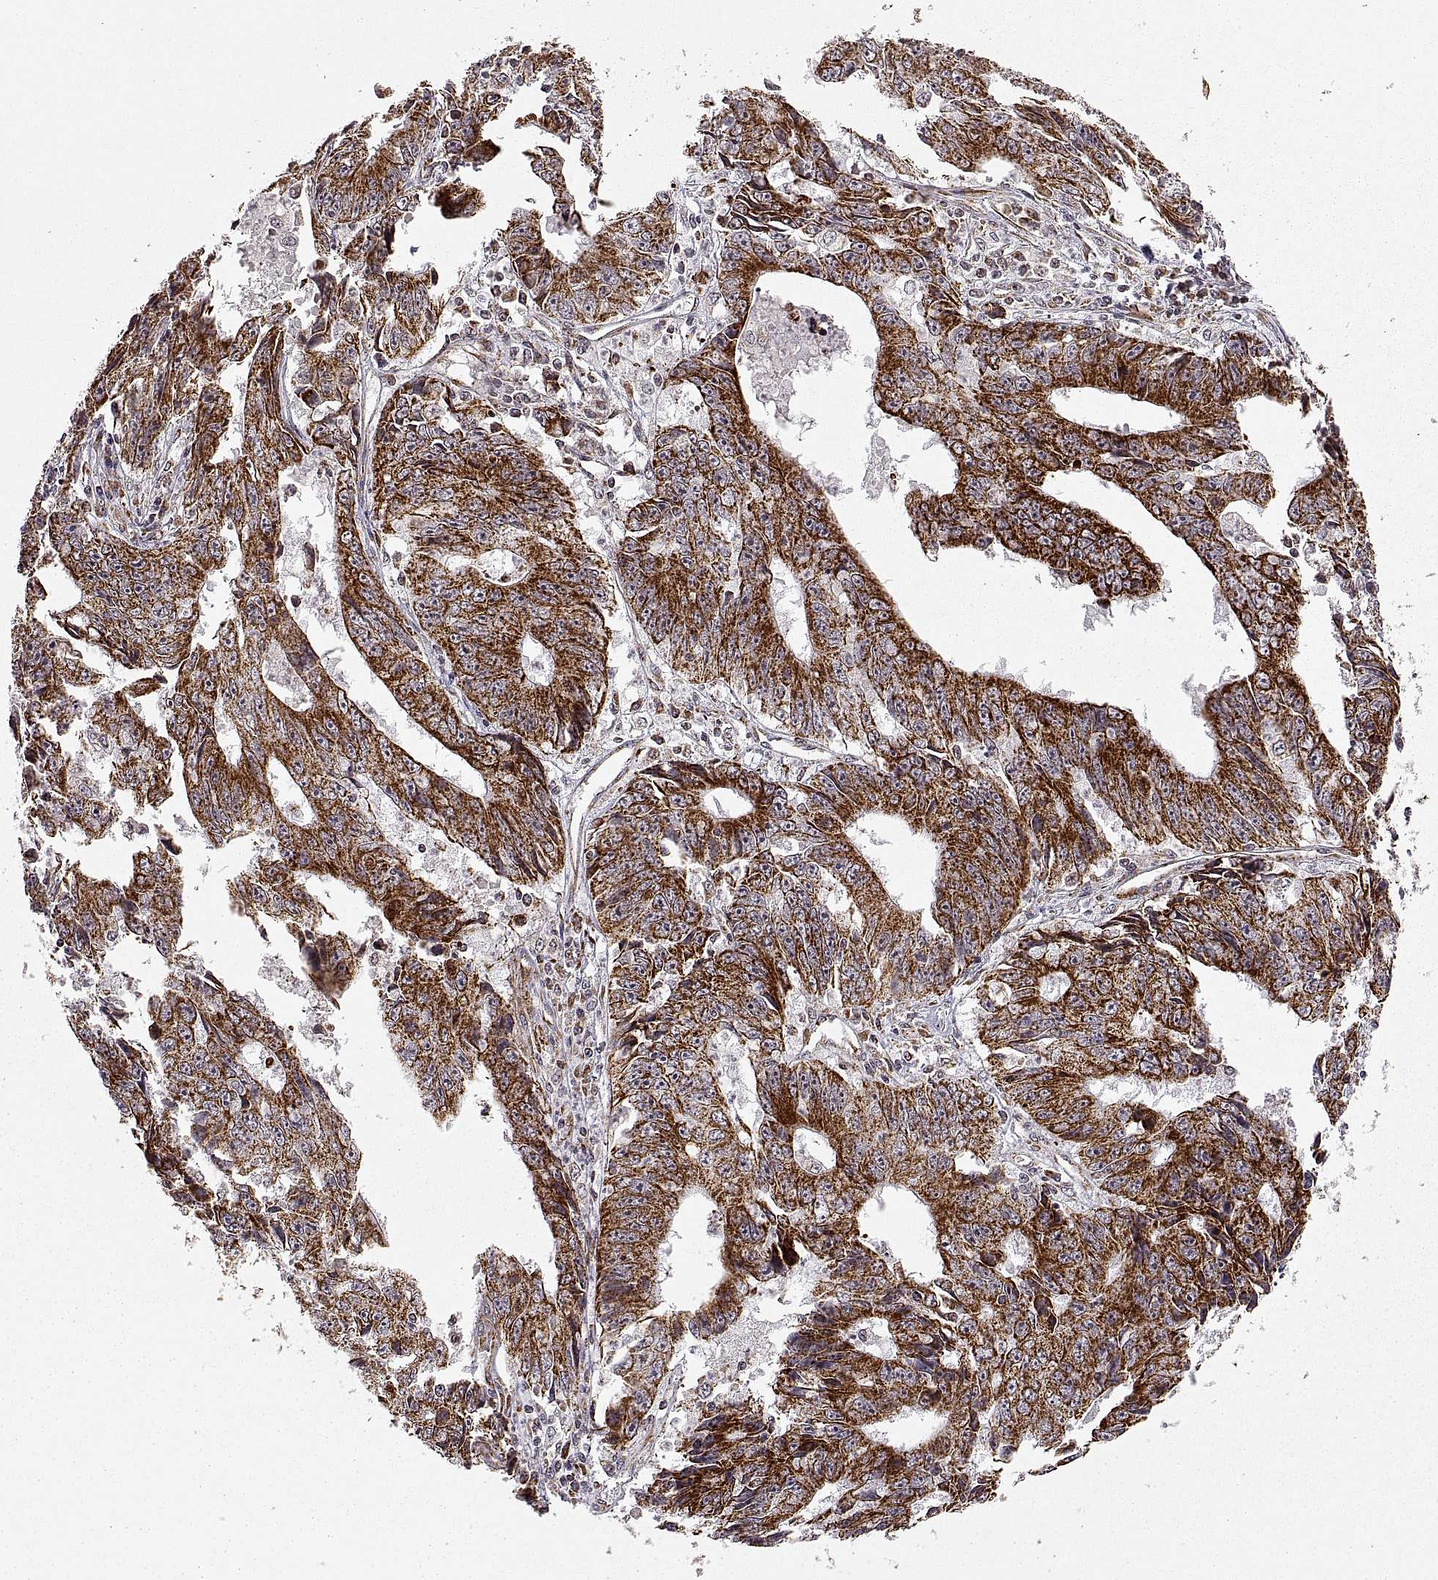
{"staining": {"intensity": "strong", "quantity": ">75%", "location": "cytoplasmic/membranous"}, "tissue": "liver cancer", "cell_type": "Tumor cells", "image_type": "cancer", "snomed": [{"axis": "morphology", "description": "Cholangiocarcinoma"}, {"axis": "topography", "description": "Liver"}], "caption": "IHC micrograph of neoplastic tissue: liver cancer (cholangiocarcinoma) stained using immunohistochemistry exhibits high levels of strong protein expression localized specifically in the cytoplasmic/membranous of tumor cells, appearing as a cytoplasmic/membranous brown color.", "gene": "MANBAL", "patient": {"sex": "male", "age": 65}}